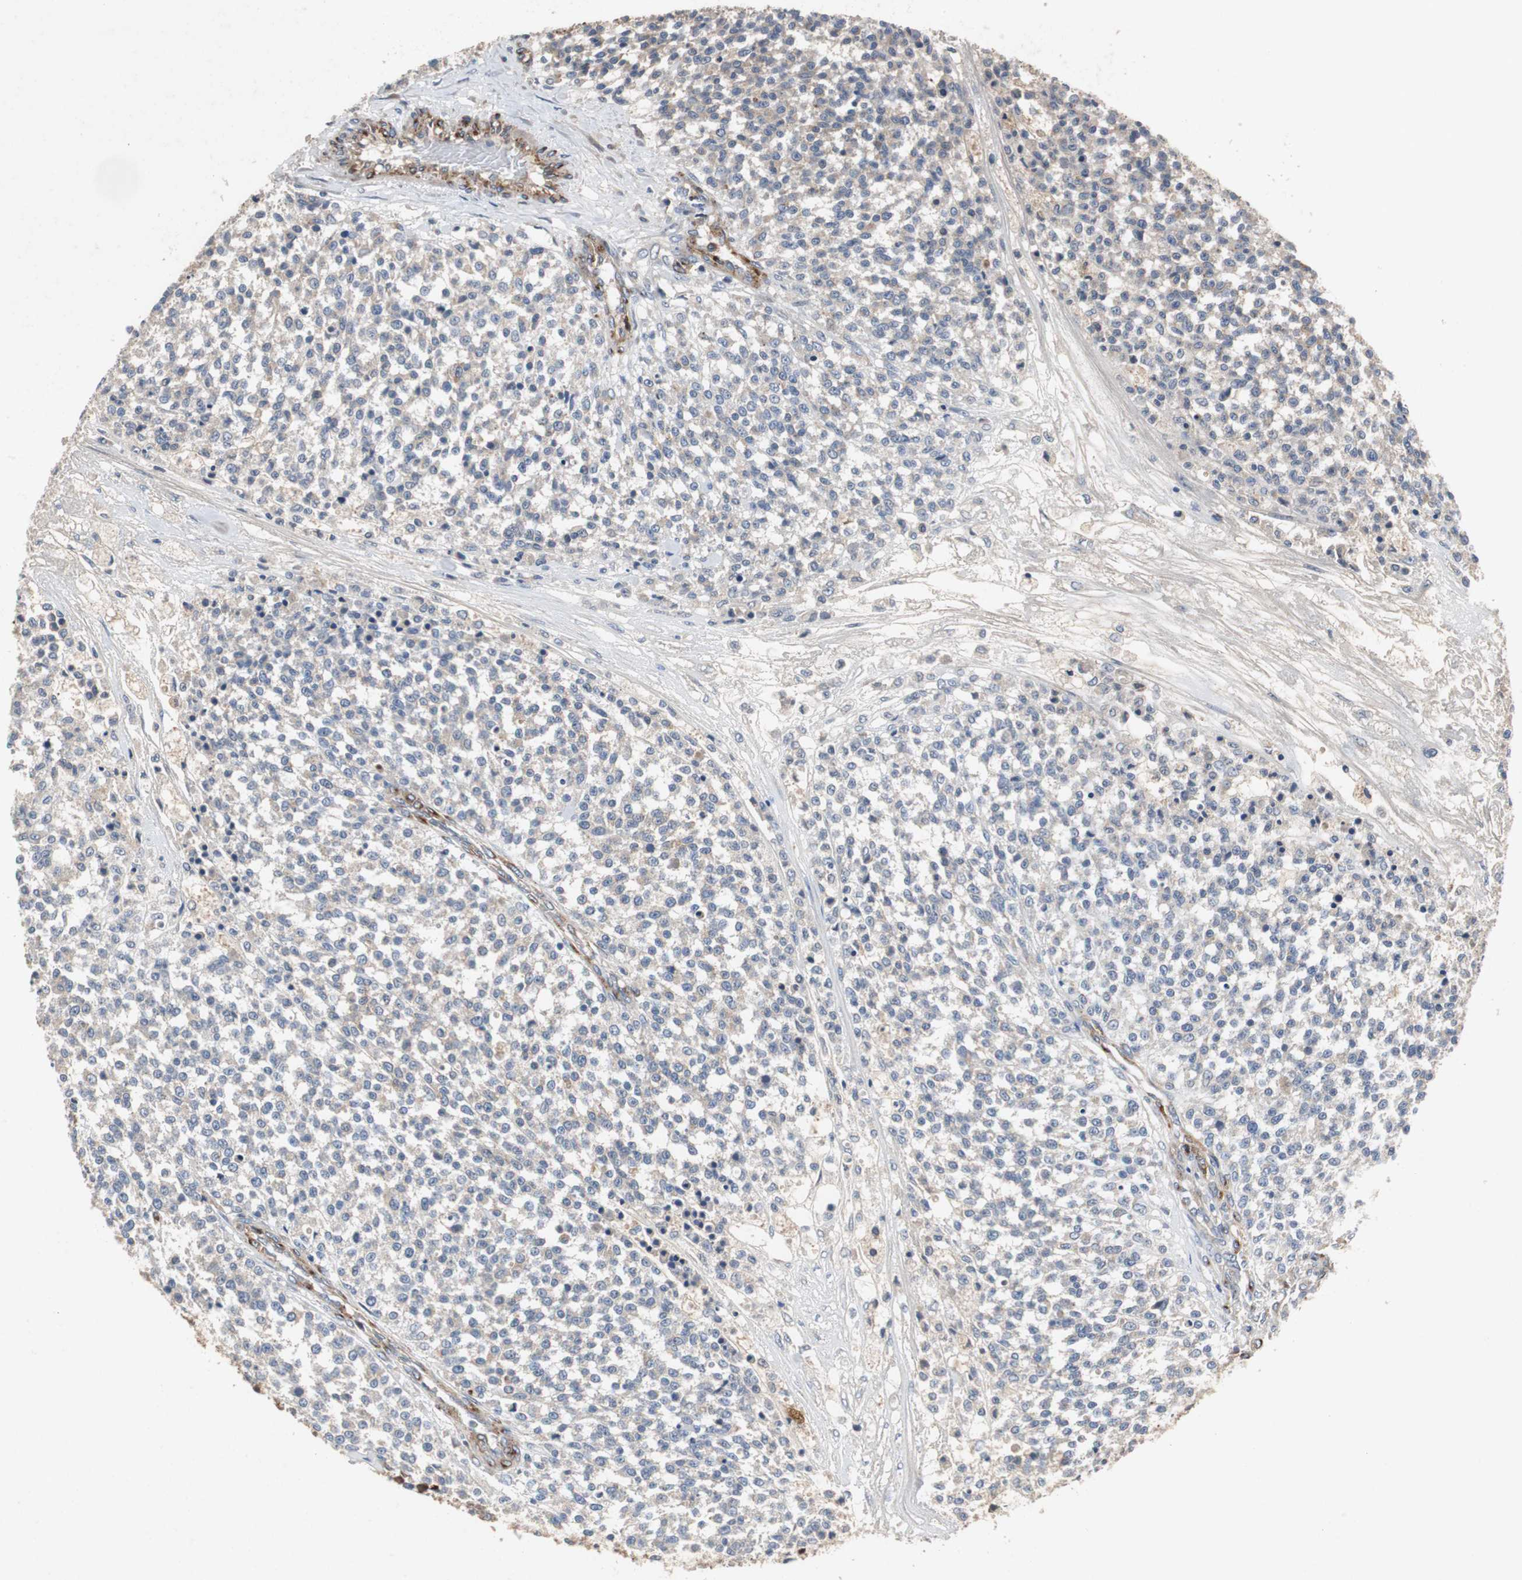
{"staining": {"intensity": "weak", "quantity": "25%-75%", "location": "cytoplasmic/membranous"}, "tissue": "testis cancer", "cell_type": "Tumor cells", "image_type": "cancer", "snomed": [{"axis": "morphology", "description": "Seminoma, NOS"}, {"axis": "topography", "description": "Testis"}], "caption": "The micrograph reveals a brown stain indicating the presence of a protein in the cytoplasmic/membranous of tumor cells in seminoma (testis). (DAB = brown stain, brightfield microscopy at high magnification).", "gene": "SORT1", "patient": {"sex": "male", "age": 59}}